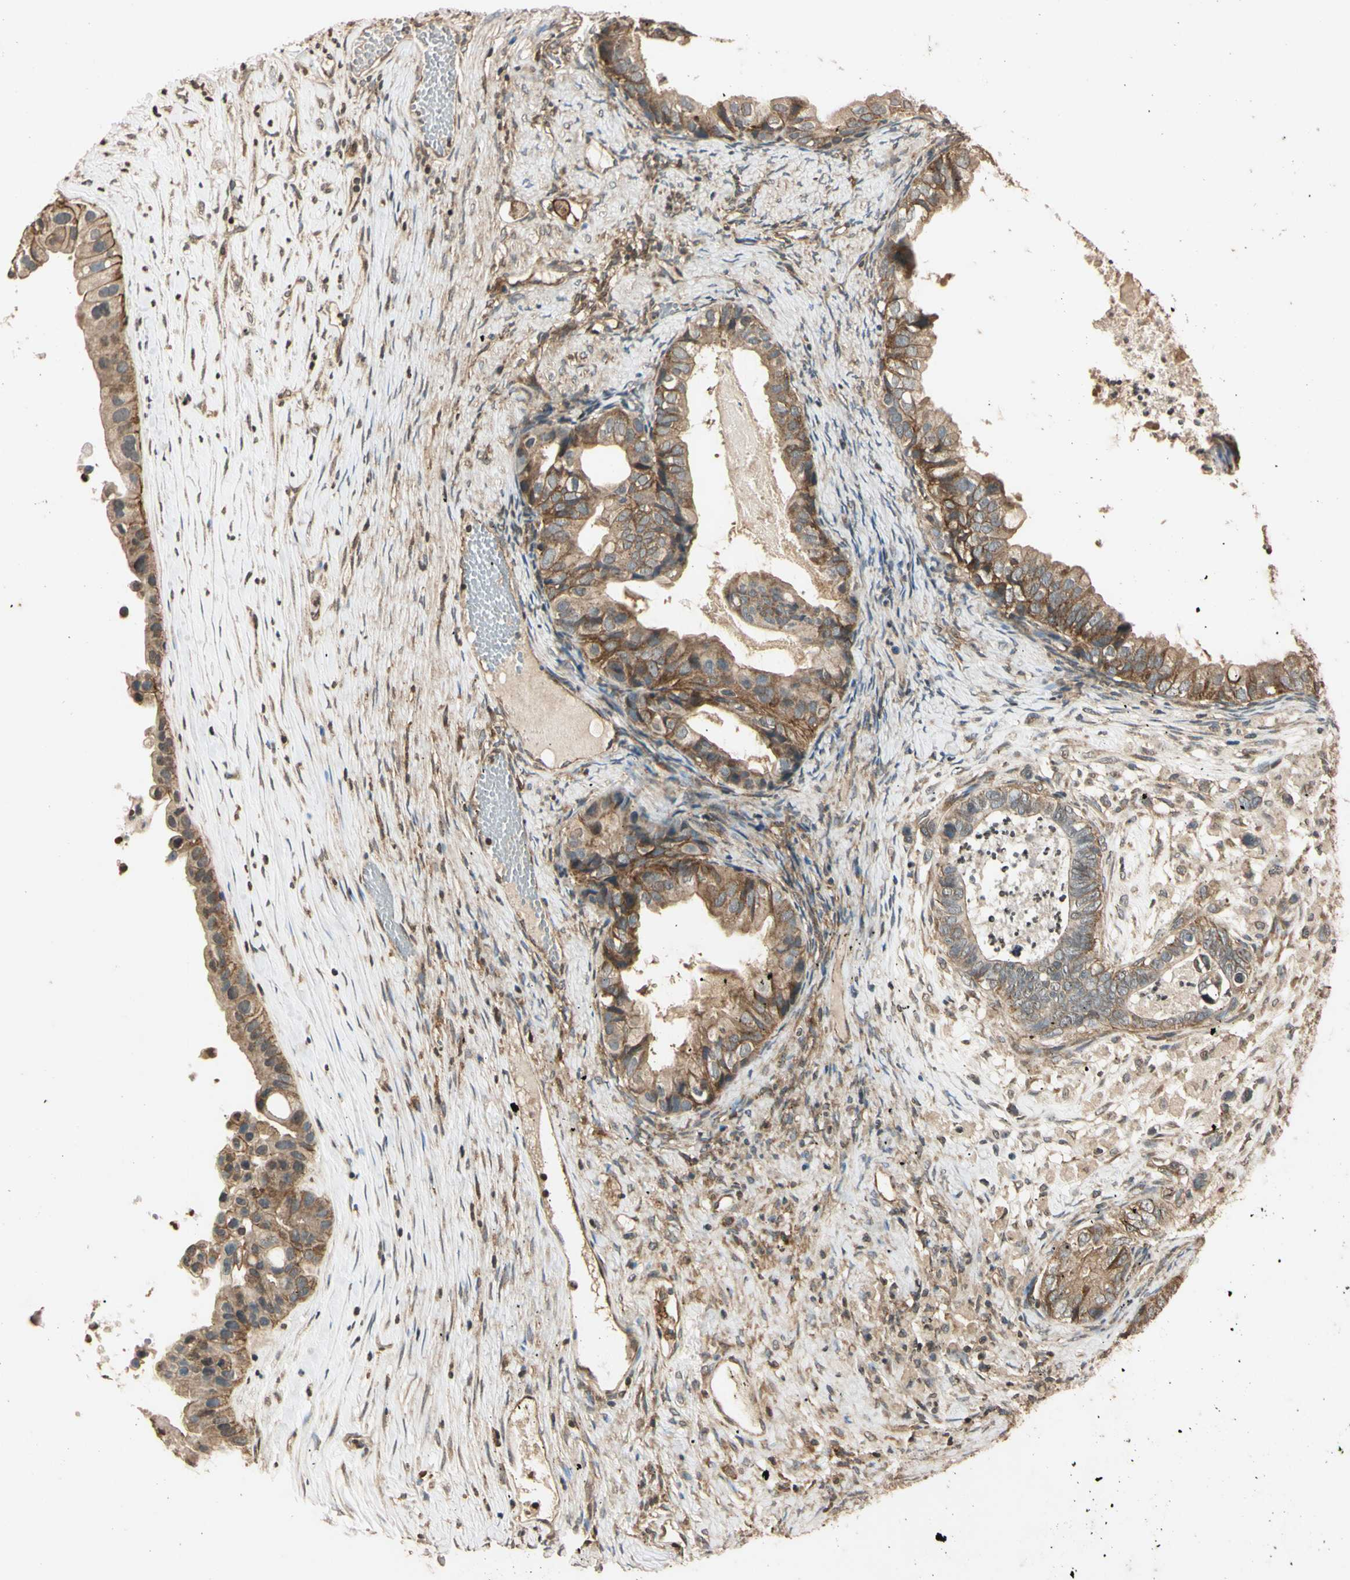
{"staining": {"intensity": "moderate", "quantity": "25%-75%", "location": "cytoplasmic/membranous"}, "tissue": "ovarian cancer", "cell_type": "Tumor cells", "image_type": "cancer", "snomed": [{"axis": "morphology", "description": "Cystadenocarcinoma, mucinous, NOS"}, {"axis": "topography", "description": "Ovary"}], "caption": "This is an image of immunohistochemistry staining of ovarian cancer (mucinous cystadenocarcinoma), which shows moderate expression in the cytoplasmic/membranous of tumor cells.", "gene": "EPN1", "patient": {"sex": "female", "age": 80}}